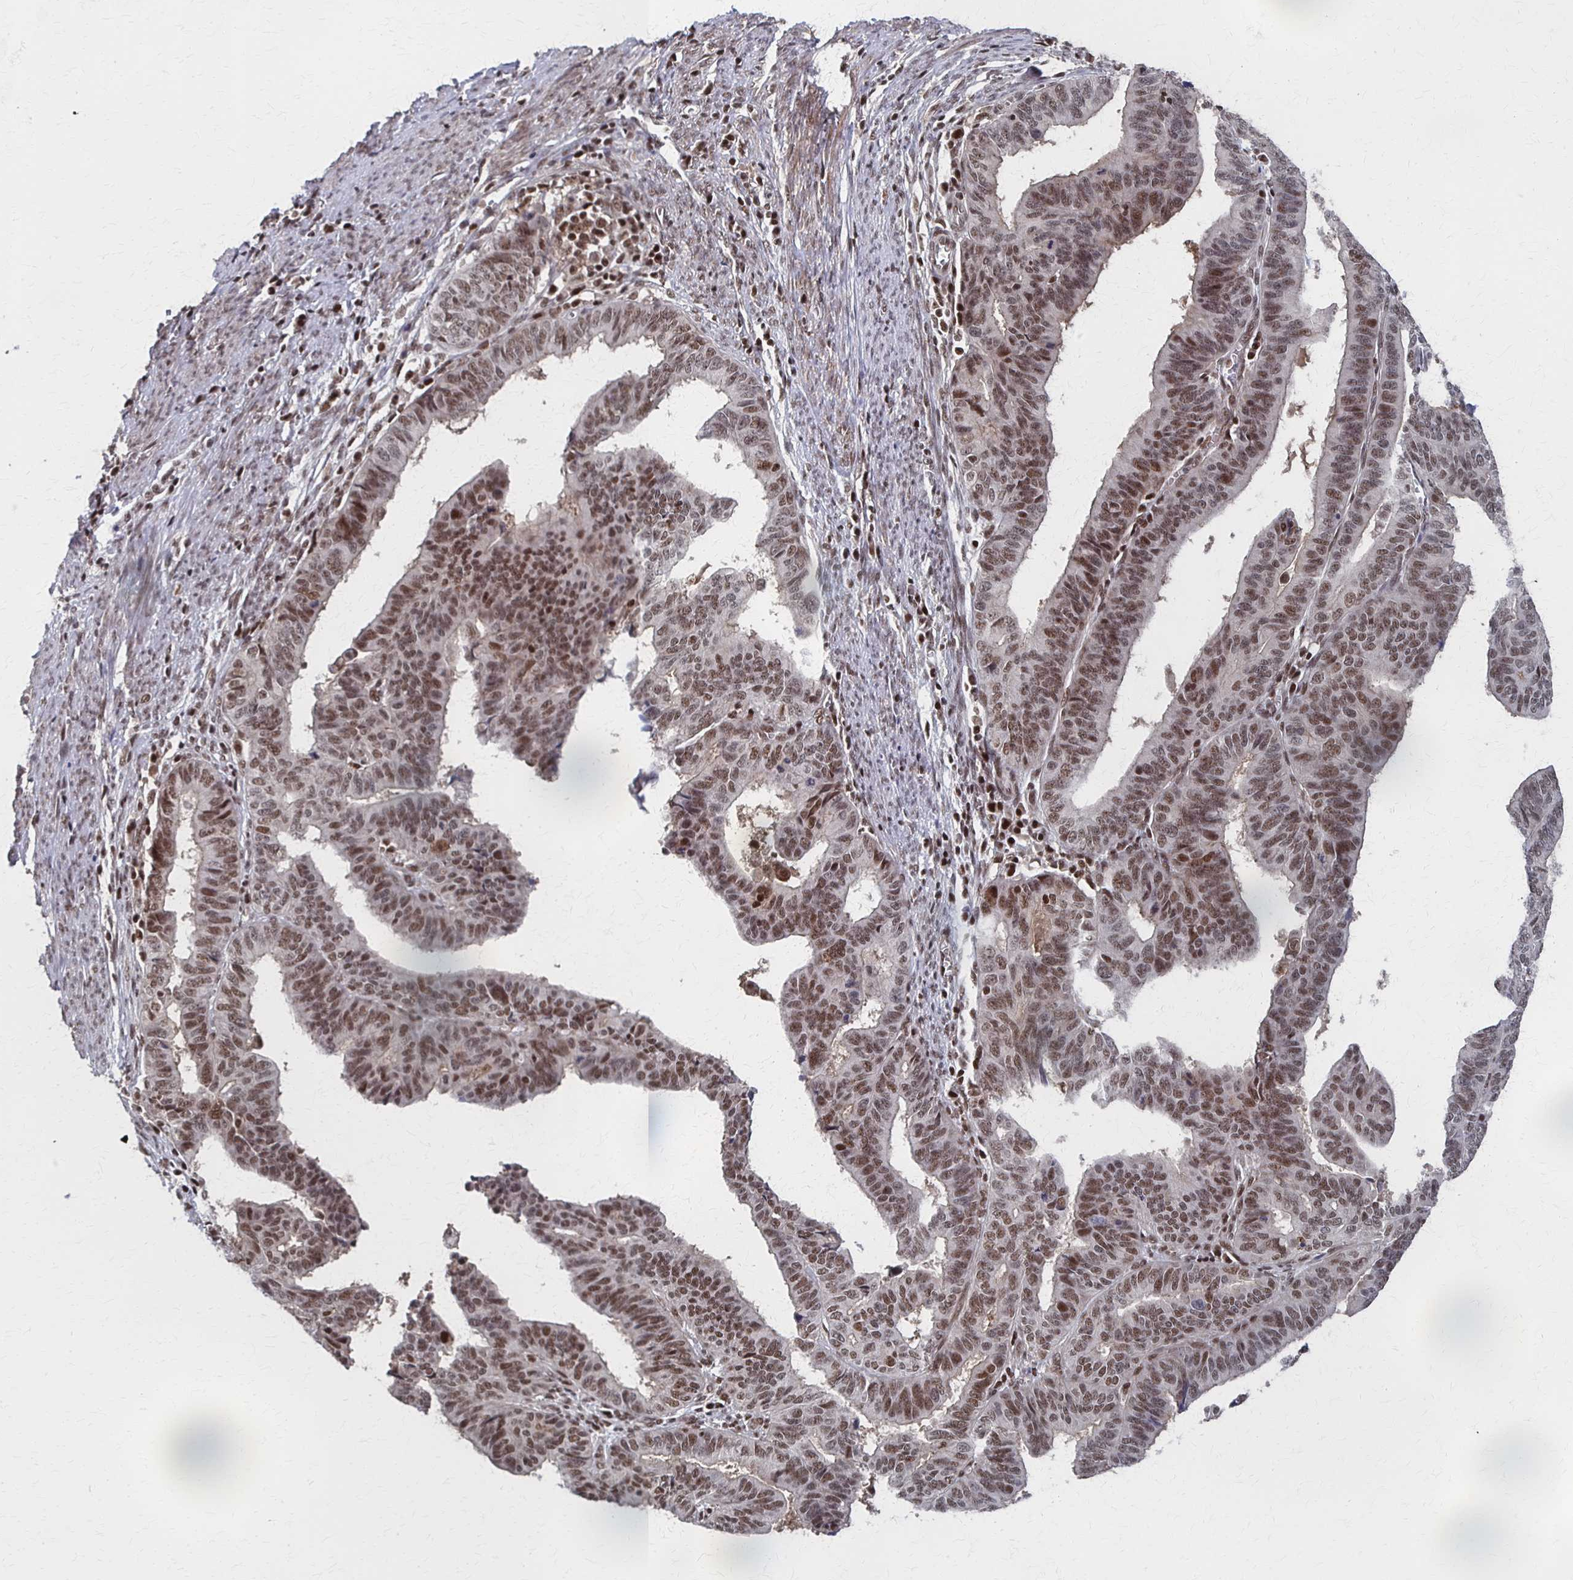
{"staining": {"intensity": "moderate", "quantity": ">75%", "location": "nuclear"}, "tissue": "endometrial cancer", "cell_type": "Tumor cells", "image_type": "cancer", "snomed": [{"axis": "morphology", "description": "Adenocarcinoma, NOS"}, {"axis": "topography", "description": "Endometrium"}], "caption": "Endometrial cancer (adenocarcinoma) was stained to show a protein in brown. There is medium levels of moderate nuclear staining in about >75% of tumor cells.", "gene": "GTF2B", "patient": {"sex": "female", "age": 65}}